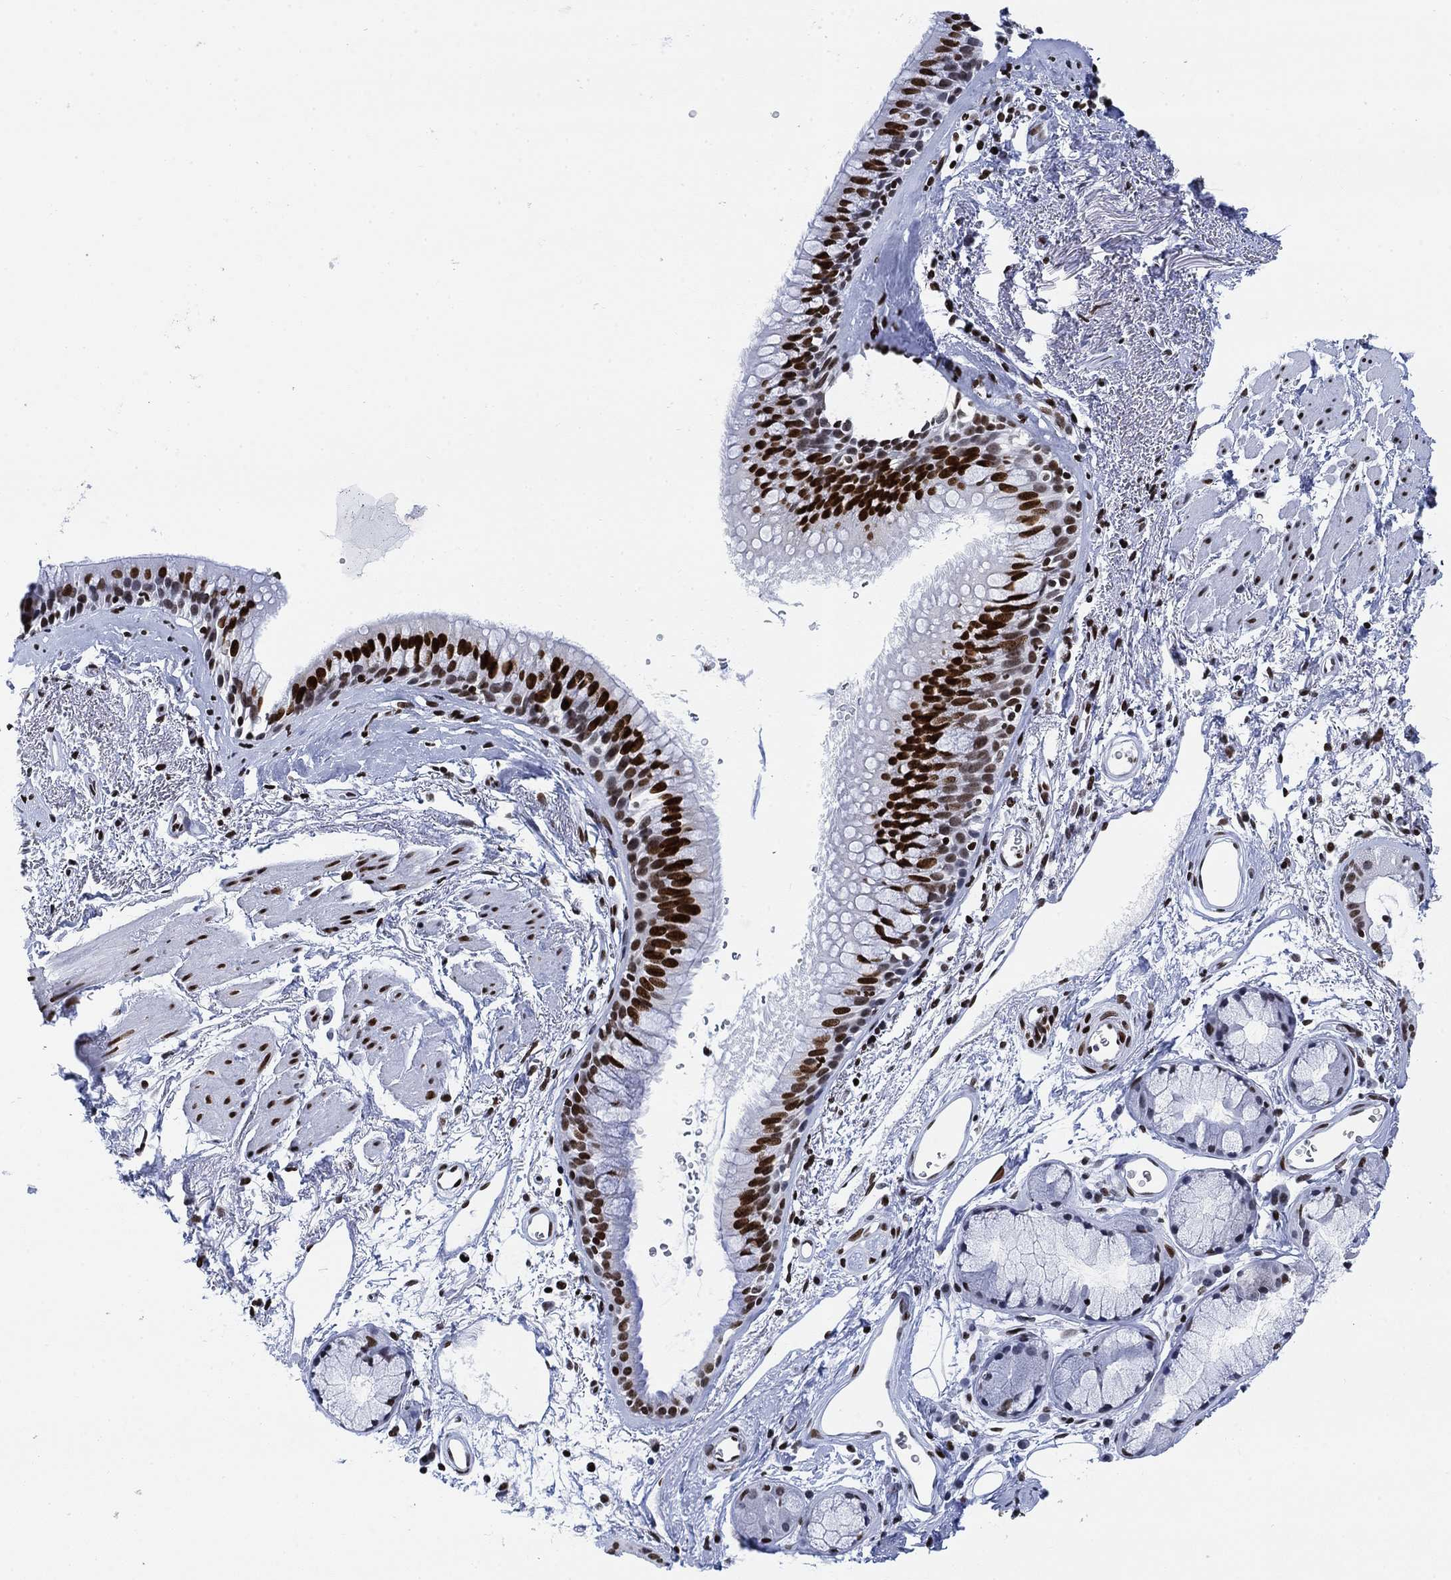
{"staining": {"intensity": "strong", "quantity": "25%-75%", "location": "nuclear"}, "tissue": "bronchus", "cell_type": "Respiratory epithelial cells", "image_type": "normal", "snomed": [{"axis": "morphology", "description": "Normal tissue, NOS"}, {"axis": "topography", "description": "Bronchus"}], "caption": "Bronchus stained with immunohistochemistry displays strong nuclear positivity in approximately 25%-75% of respiratory epithelial cells.", "gene": "H1", "patient": {"sex": "male", "age": 82}}